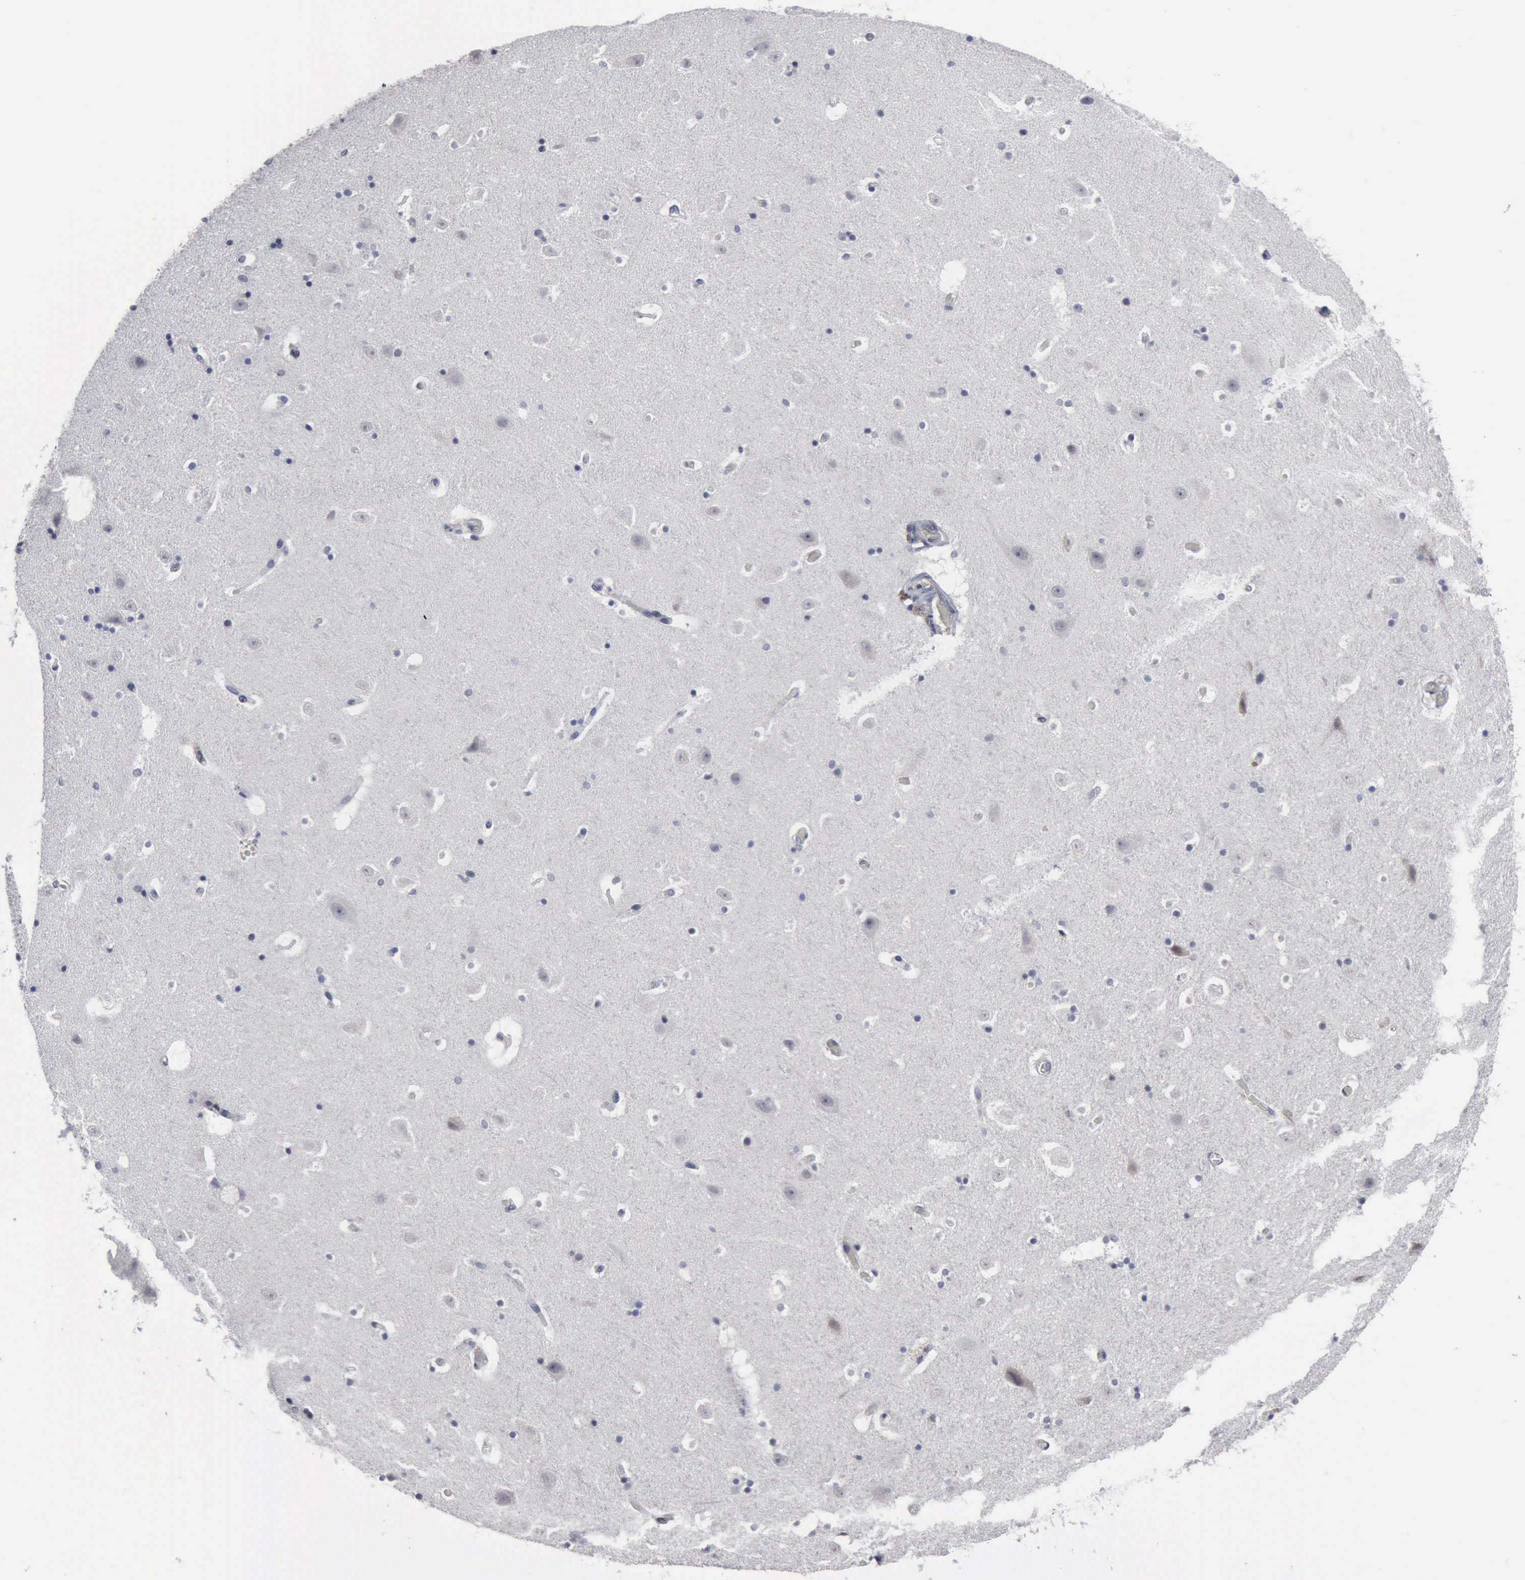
{"staining": {"intensity": "negative", "quantity": "none", "location": "none"}, "tissue": "hippocampus", "cell_type": "Glial cells", "image_type": "normal", "snomed": [{"axis": "morphology", "description": "Normal tissue, NOS"}, {"axis": "topography", "description": "Hippocampus"}], "caption": "Hippocampus stained for a protein using immunohistochemistry (IHC) shows no positivity glial cells.", "gene": "MYO18B", "patient": {"sex": "male", "age": 45}}